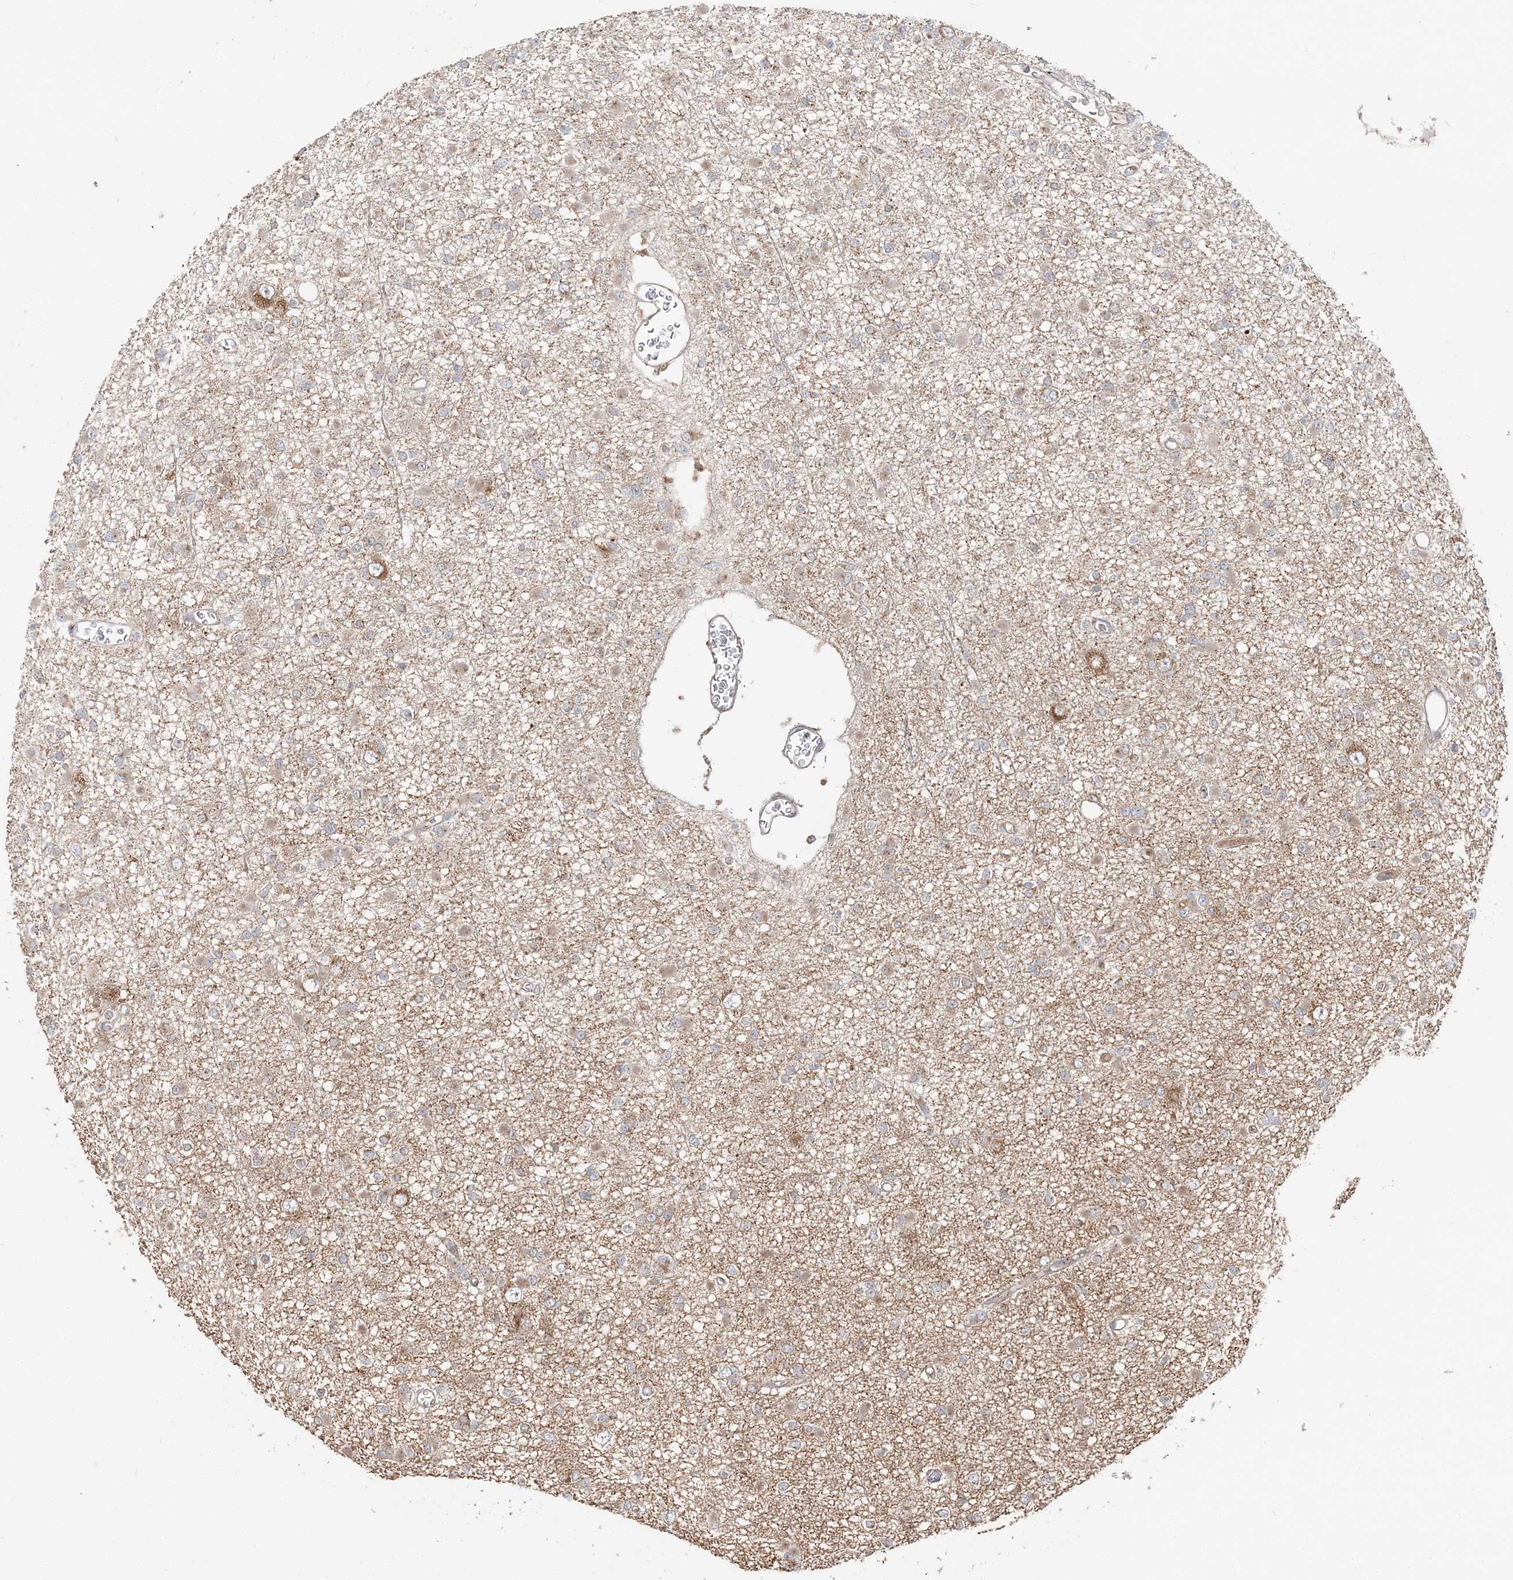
{"staining": {"intensity": "weak", "quantity": "<25%", "location": "cytoplasmic/membranous"}, "tissue": "glioma", "cell_type": "Tumor cells", "image_type": "cancer", "snomed": [{"axis": "morphology", "description": "Glioma, malignant, Low grade"}, {"axis": "topography", "description": "Brain"}], "caption": "Tumor cells show no significant positivity in low-grade glioma (malignant).", "gene": "ABCC3", "patient": {"sex": "female", "age": 22}}